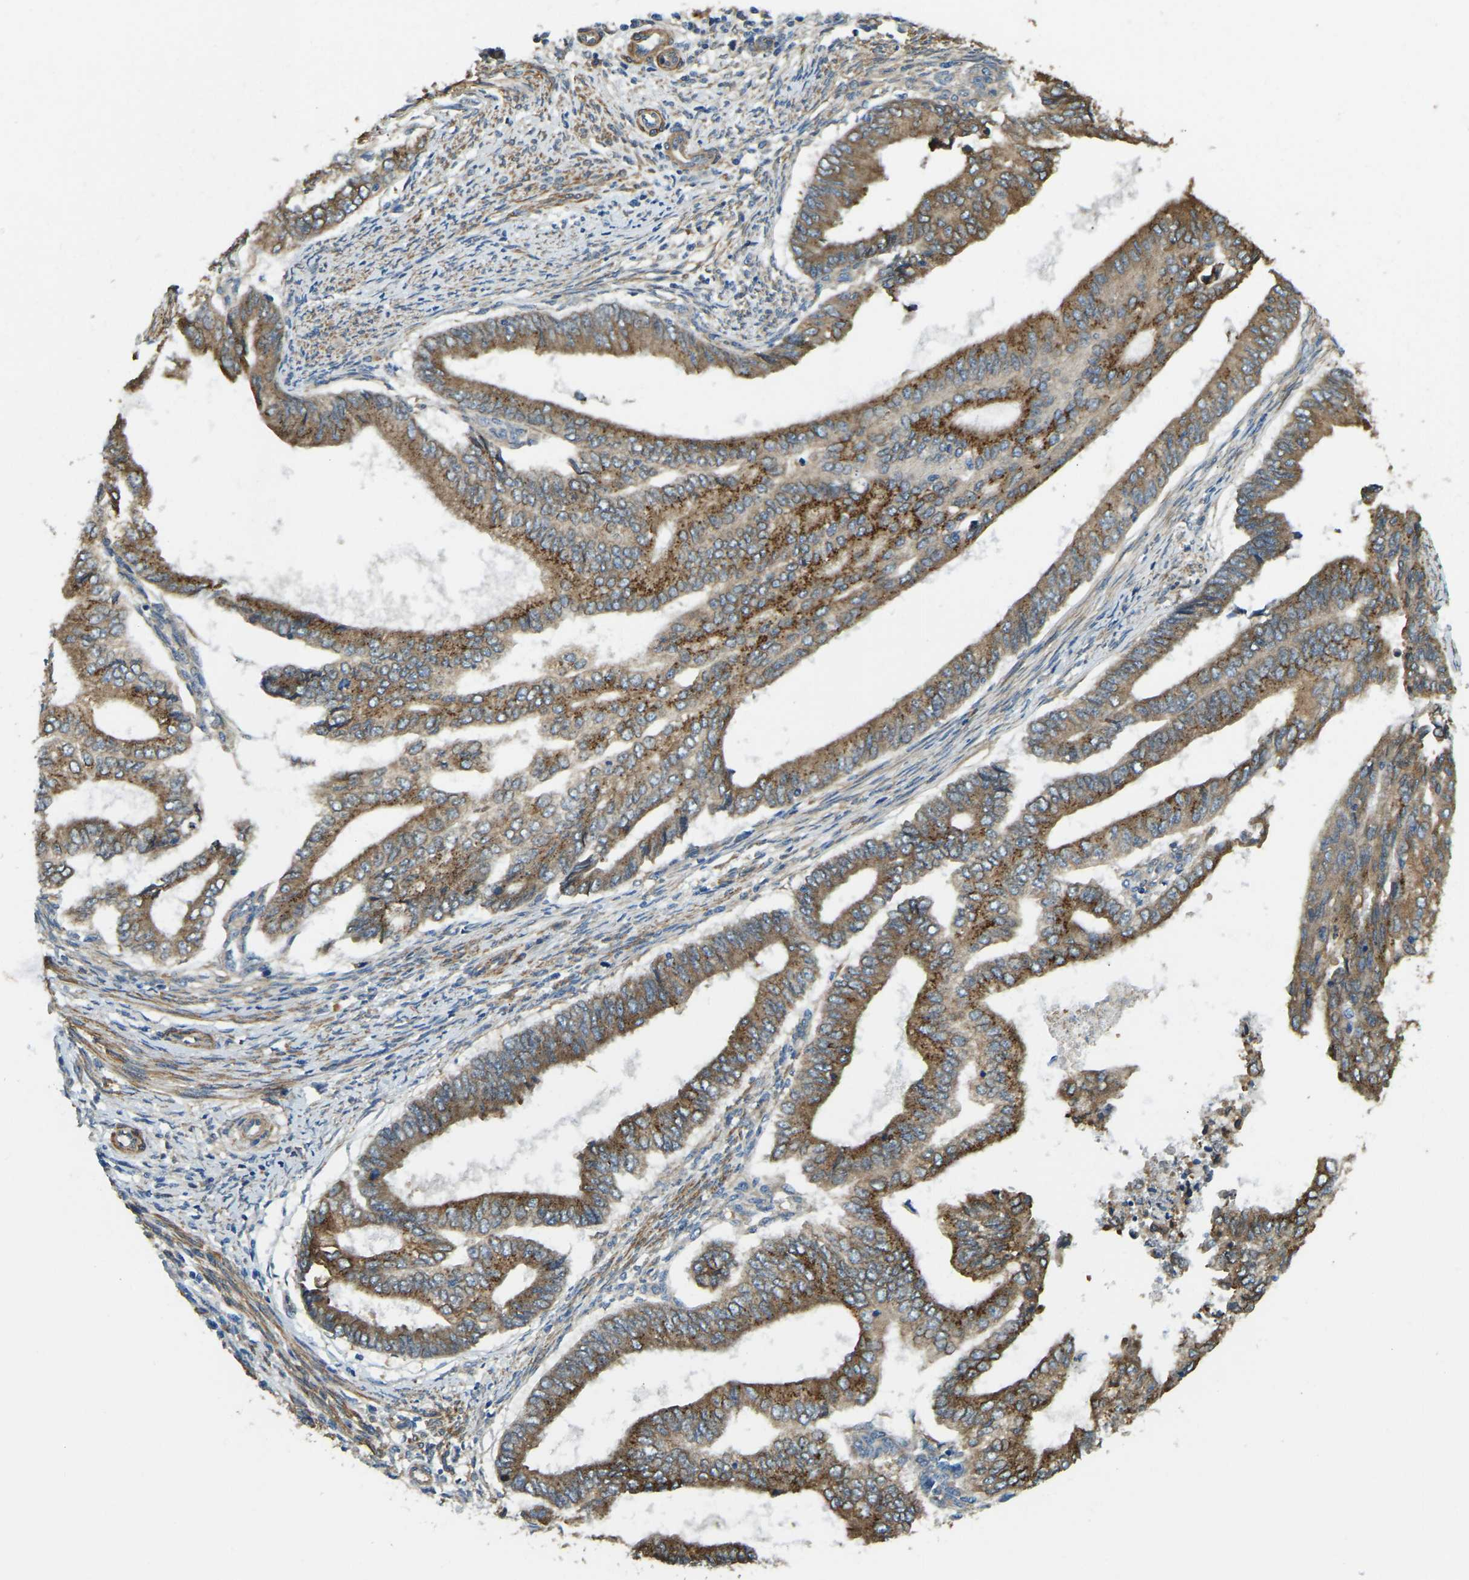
{"staining": {"intensity": "strong", "quantity": ">75%", "location": "cytoplasmic/membranous"}, "tissue": "endometrial cancer", "cell_type": "Tumor cells", "image_type": "cancer", "snomed": [{"axis": "morphology", "description": "Polyp, NOS"}, {"axis": "morphology", "description": "Adenocarcinoma, NOS"}, {"axis": "morphology", "description": "Adenoma, NOS"}, {"axis": "topography", "description": "Endometrium"}], "caption": "Protein expression analysis of human endometrial adenocarcinoma reveals strong cytoplasmic/membranous expression in about >75% of tumor cells.", "gene": "ERGIC1", "patient": {"sex": "female", "age": 79}}